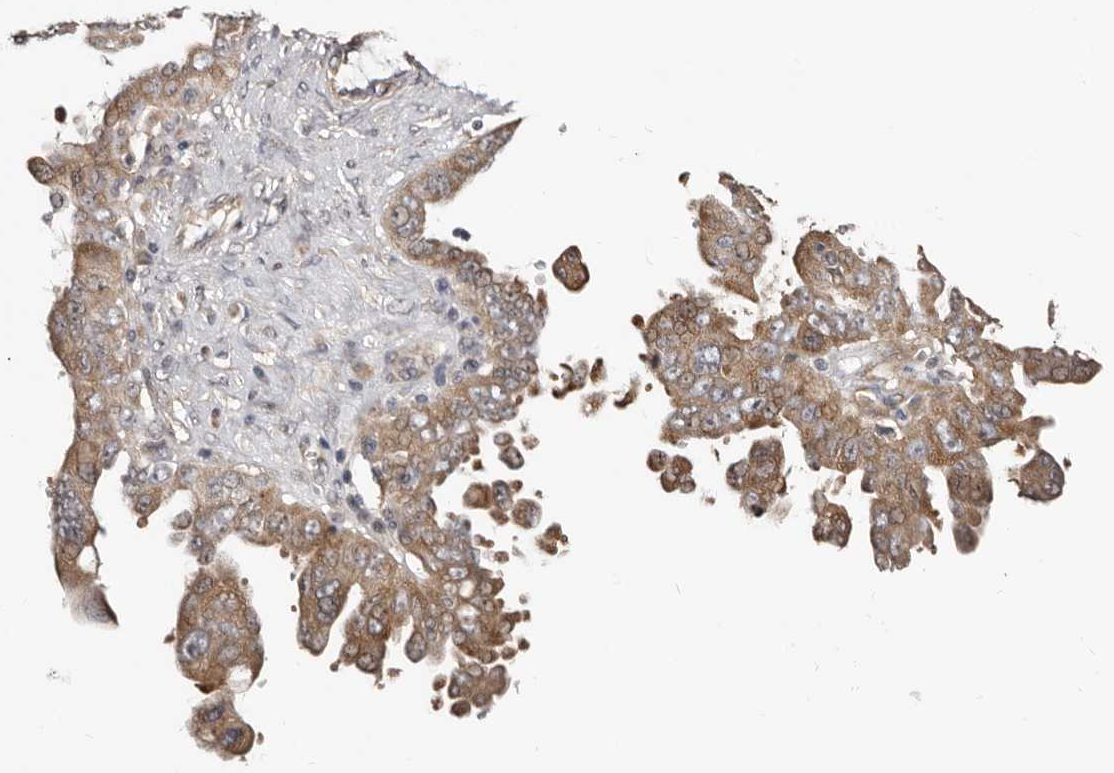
{"staining": {"intensity": "moderate", "quantity": ">75%", "location": "cytoplasmic/membranous"}, "tissue": "ovarian cancer", "cell_type": "Tumor cells", "image_type": "cancer", "snomed": [{"axis": "morphology", "description": "Carcinoma, endometroid"}, {"axis": "topography", "description": "Ovary"}], "caption": "Protein expression by immunohistochemistry reveals moderate cytoplasmic/membranous expression in approximately >75% of tumor cells in ovarian endometroid carcinoma.", "gene": "SBDS", "patient": {"sex": "female", "age": 62}}